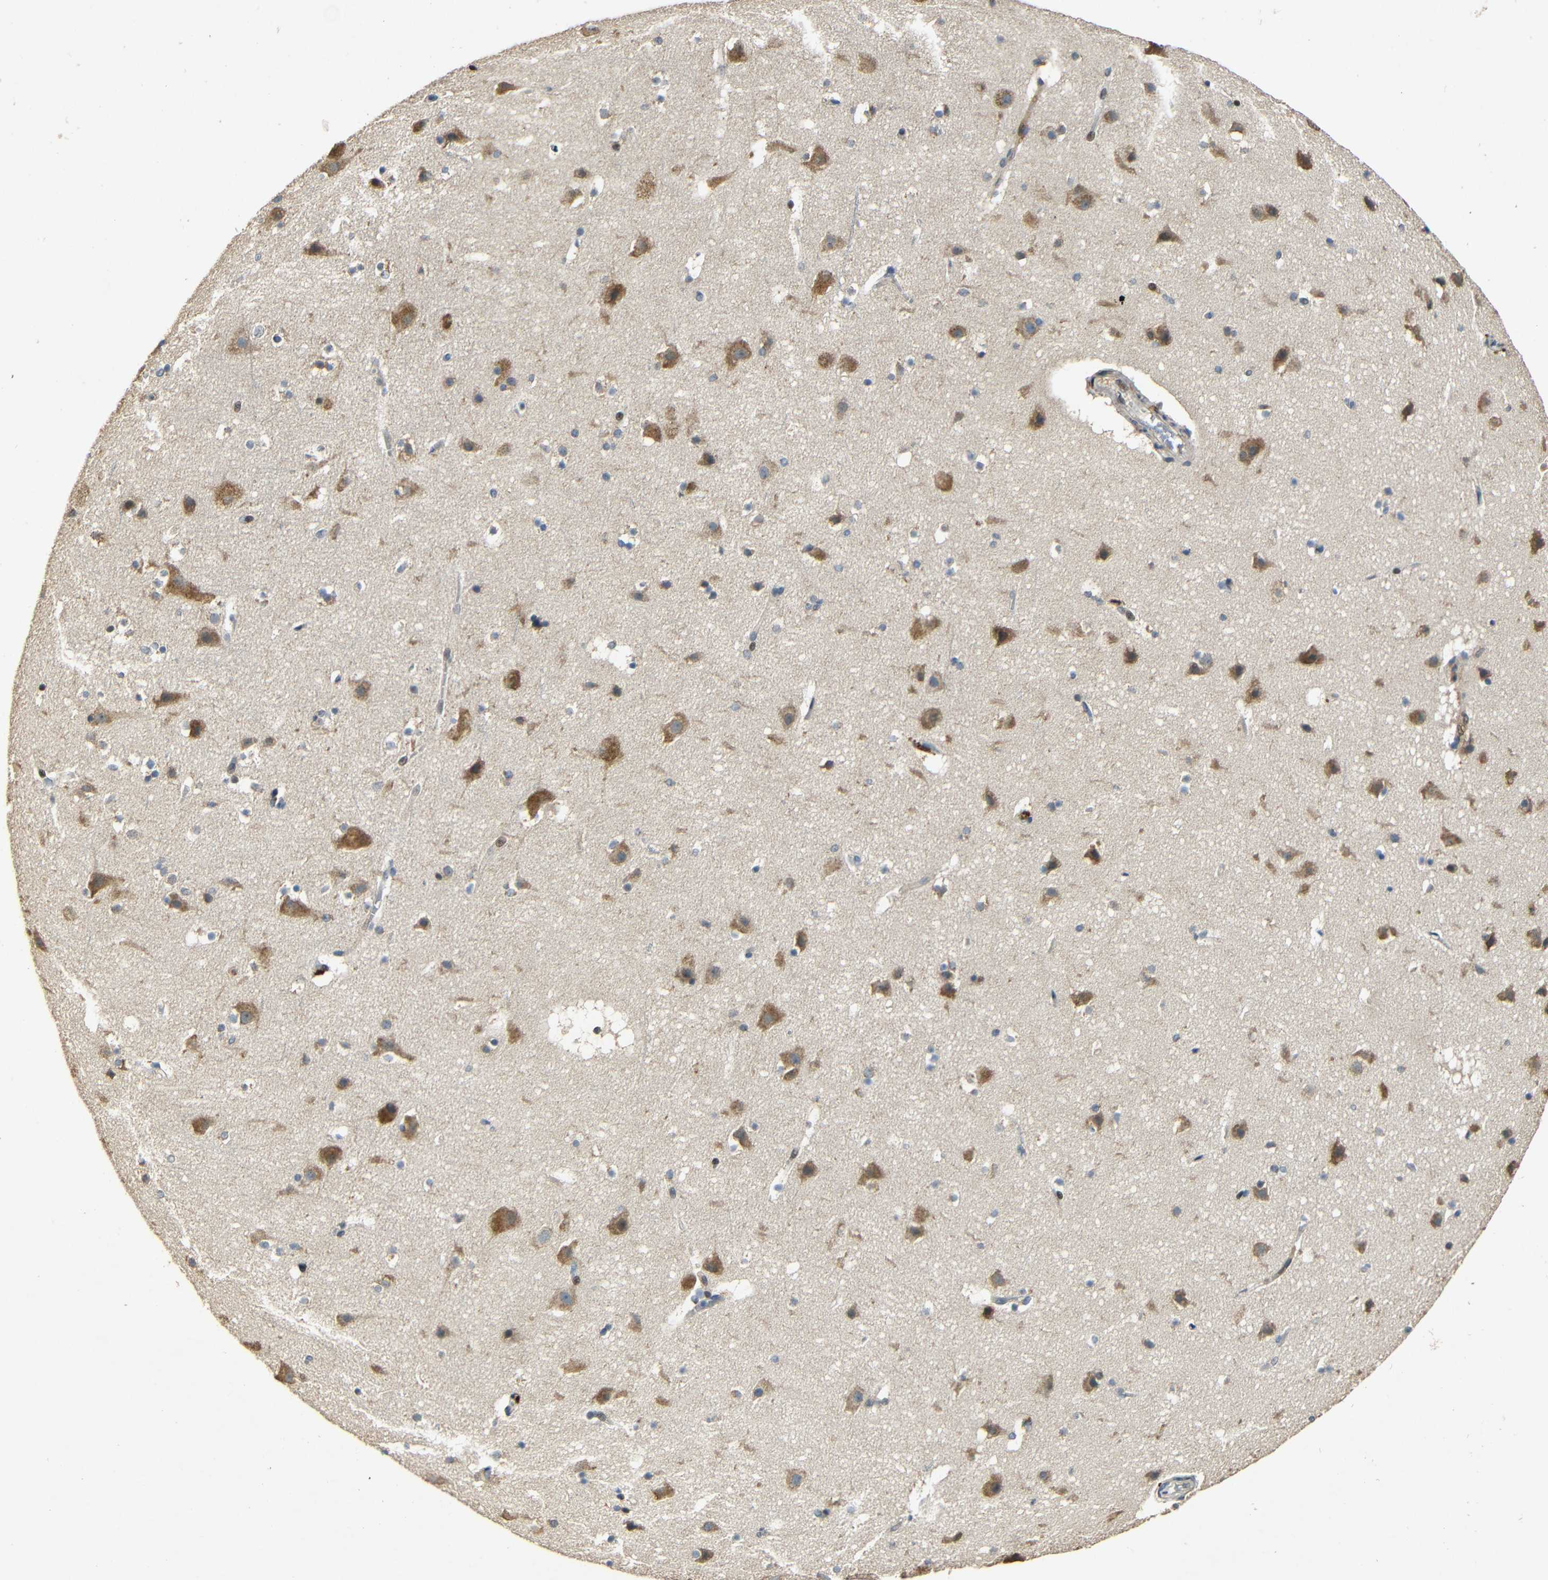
{"staining": {"intensity": "weak", "quantity": ">75%", "location": "cytoplasmic/membranous"}, "tissue": "cerebral cortex", "cell_type": "Endothelial cells", "image_type": "normal", "snomed": [{"axis": "morphology", "description": "Normal tissue, NOS"}, {"axis": "topography", "description": "Cerebral cortex"}], "caption": "Cerebral cortex was stained to show a protein in brown. There is low levels of weak cytoplasmic/membranous staining in approximately >75% of endothelial cells. The protein of interest is shown in brown color, while the nuclei are stained blue.", "gene": "KAZALD1", "patient": {"sex": "male", "age": 45}}